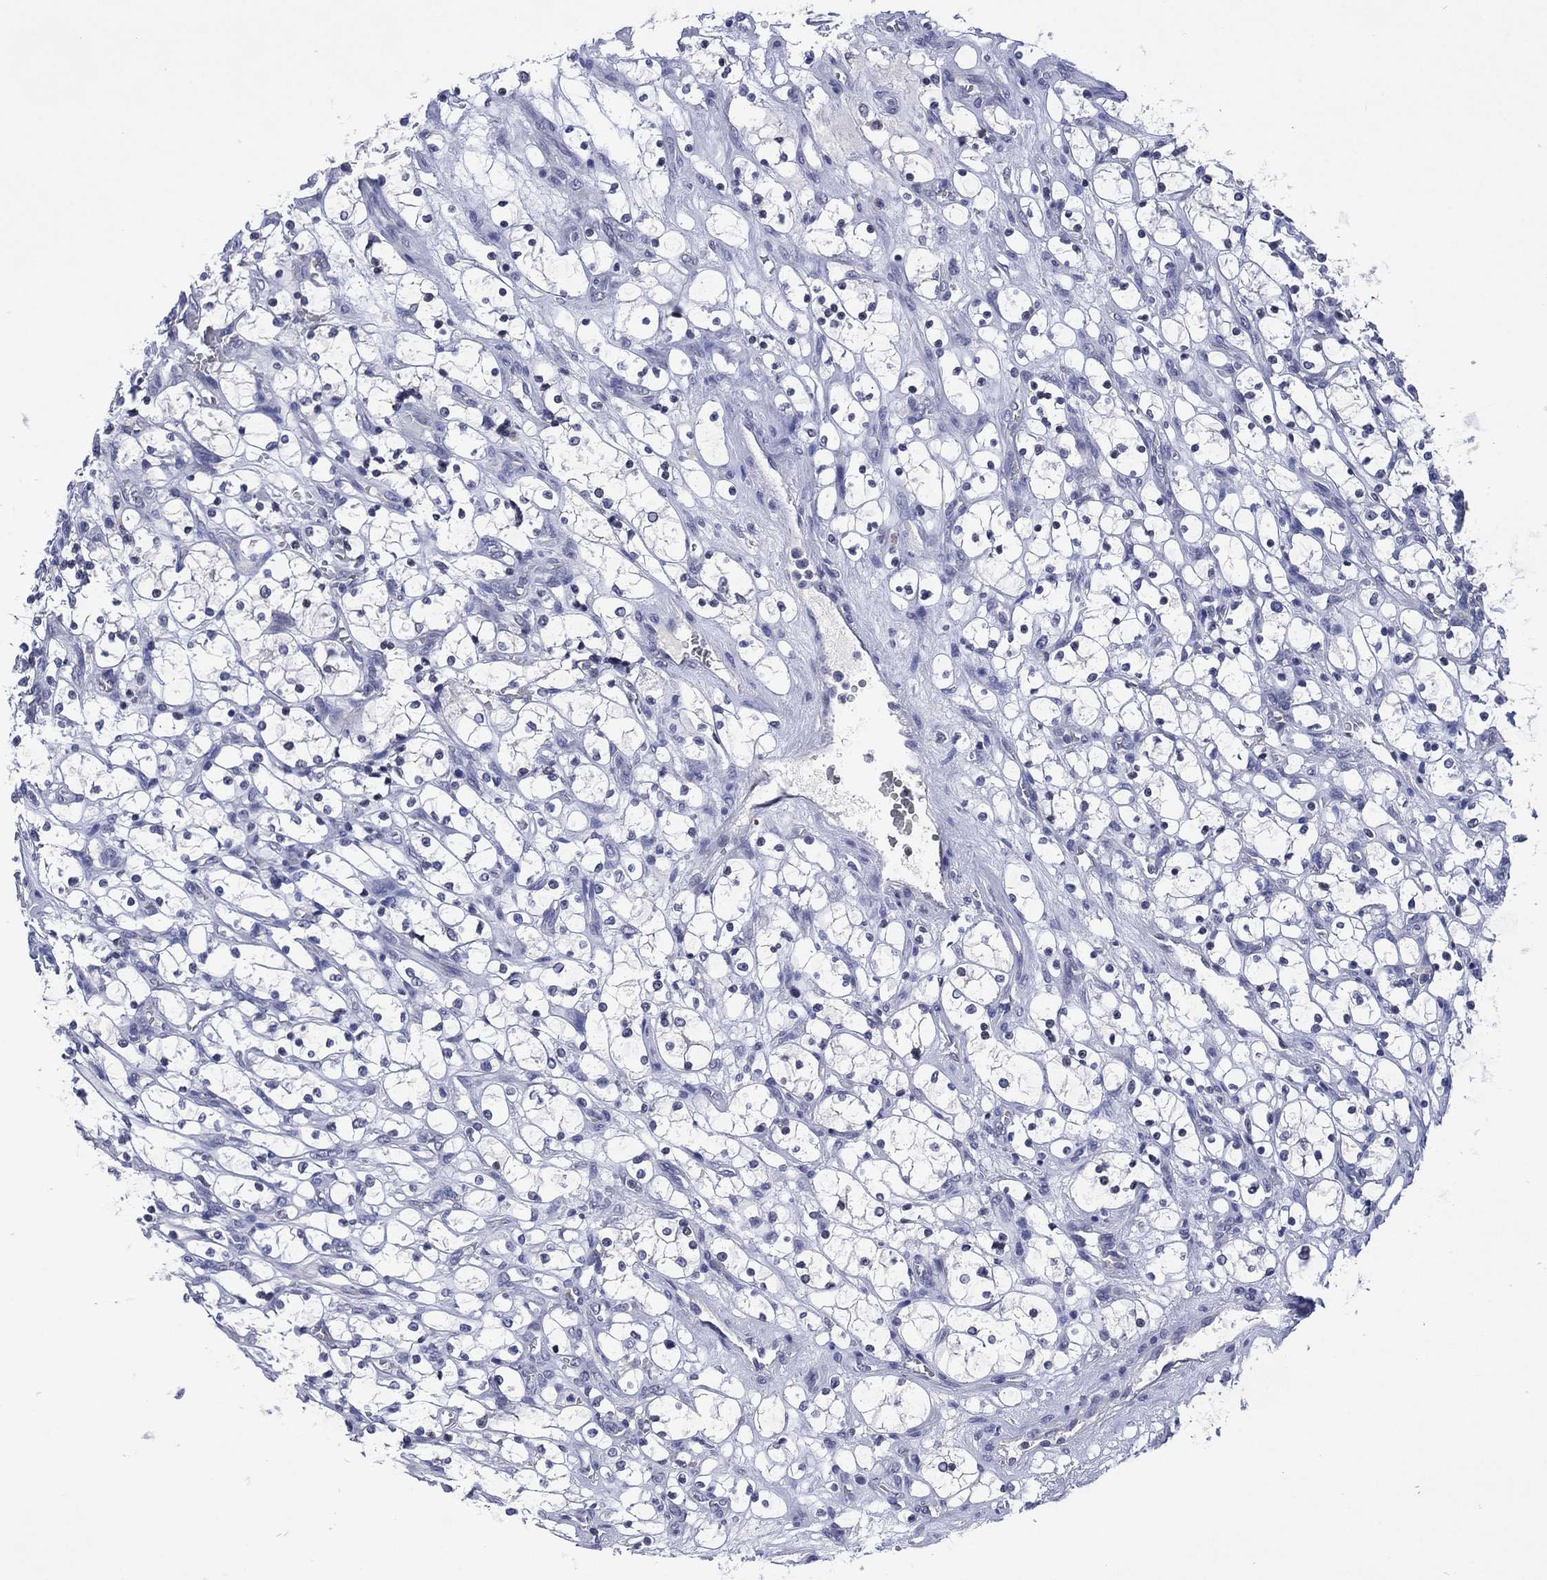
{"staining": {"intensity": "negative", "quantity": "none", "location": "none"}, "tissue": "renal cancer", "cell_type": "Tumor cells", "image_type": "cancer", "snomed": [{"axis": "morphology", "description": "Adenocarcinoma, NOS"}, {"axis": "topography", "description": "Kidney"}], "caption": "An immunohistochemistry image of renal cancer is shown. There is no staining in tumor cells of renal cancer.", "gene": "USP26", "patient": {"sex": "female", "age": 69}}